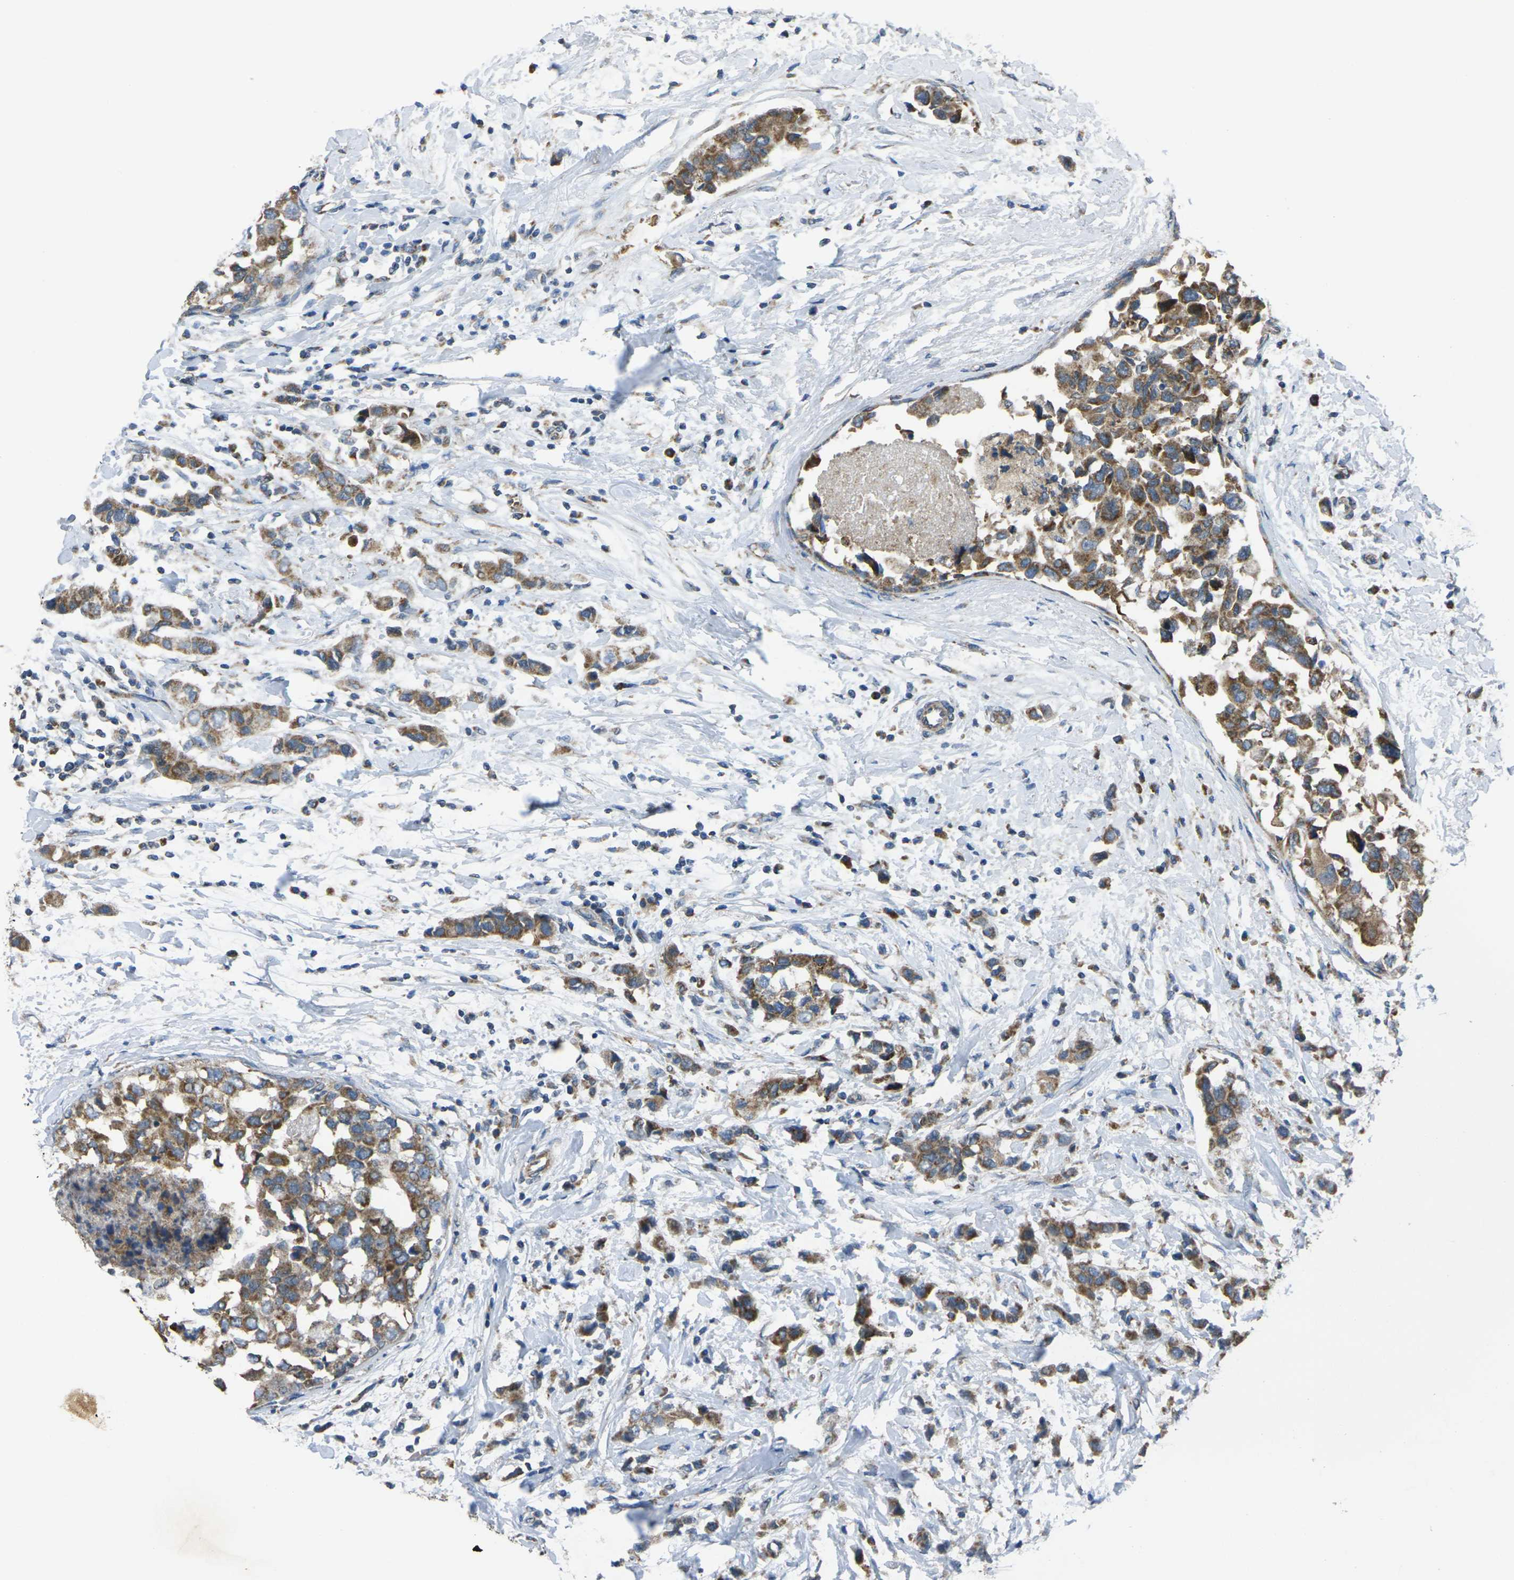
{"staining": {"intensity": "moderate", "quantity": ">75%", "location": "cytoplasmic/membranous"}, "tissue": "breast cancer", "cell_type": "Tumor cells", "image_type": "cancer", "snomed": [{"axis": "morphology", "description": "Normal tissue, NOS"}, {"axis": "morphology", "description": "Duct carcinoma"}, {"axis": "topography", "description": "Breast"}], "caption": "IHC of human breast cancer (infiltrating ductal carcinoma) shows medium levels of moderate cytoplasmic/membranous staining in approximately >75% of tumor cells.", "gene": "TMEM120B", "patient": {"sex": "female", "age": 50}}